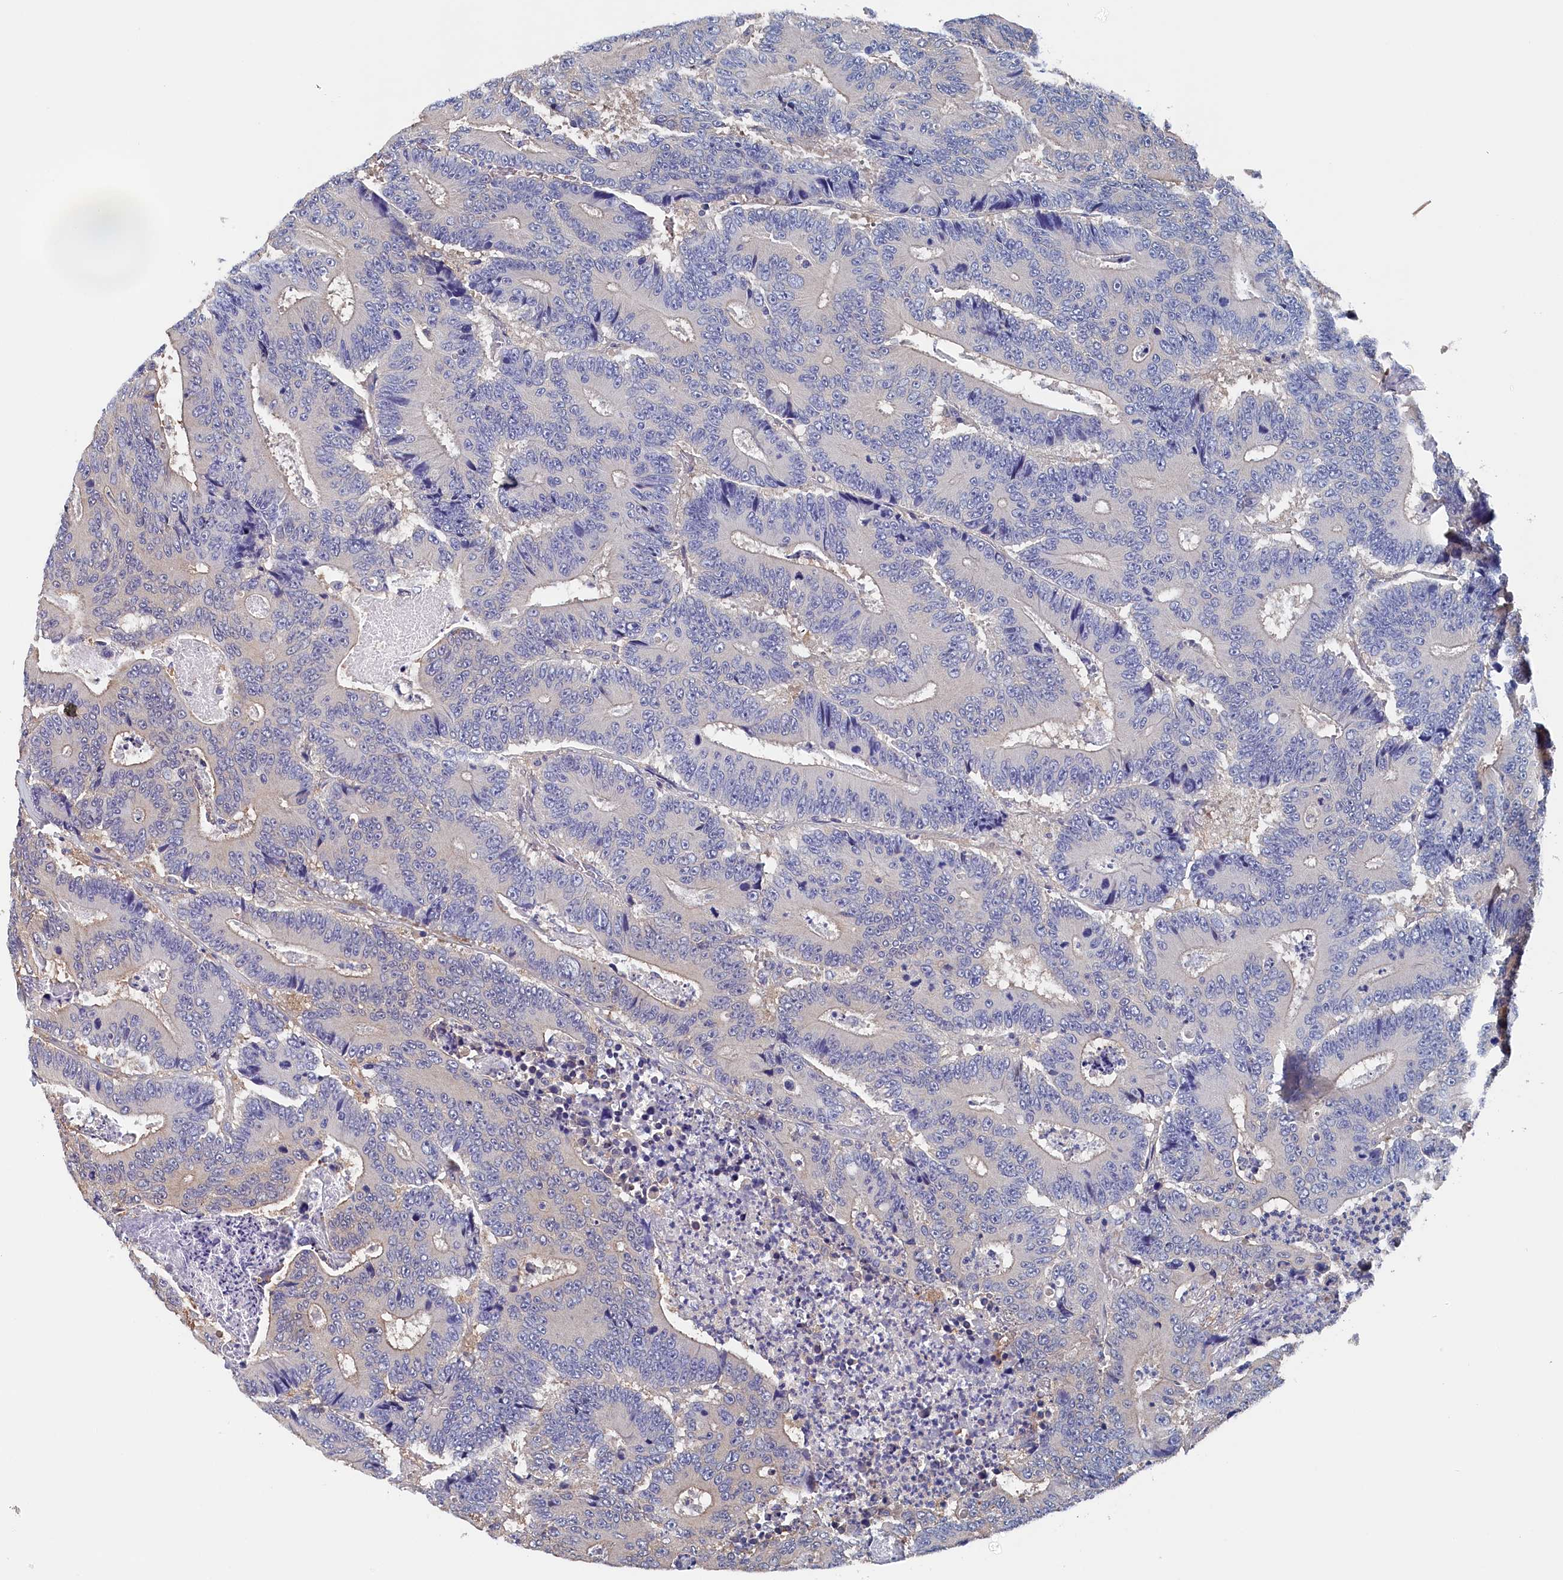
{"staining": {"intensity": "negative", "quantity": "none", "location": "none"}, "tissue": "colorectal cancer", "cell_type": "Tumor cells", "image_type": "cancer", "snomed": [{"axis": "morphology", "description": "Adenocarcinoma, NOS"}, {"axis": "topography", "description": "Colon"}], "caption": "Immunohistochemistry of human colorectal adenocarcinoma displays no expression in tumor cells. (DAB immunohistochemistry (IHC), high magnification).", "gene": "BHMT", "patient": {"sex": "male", "age": 83}}